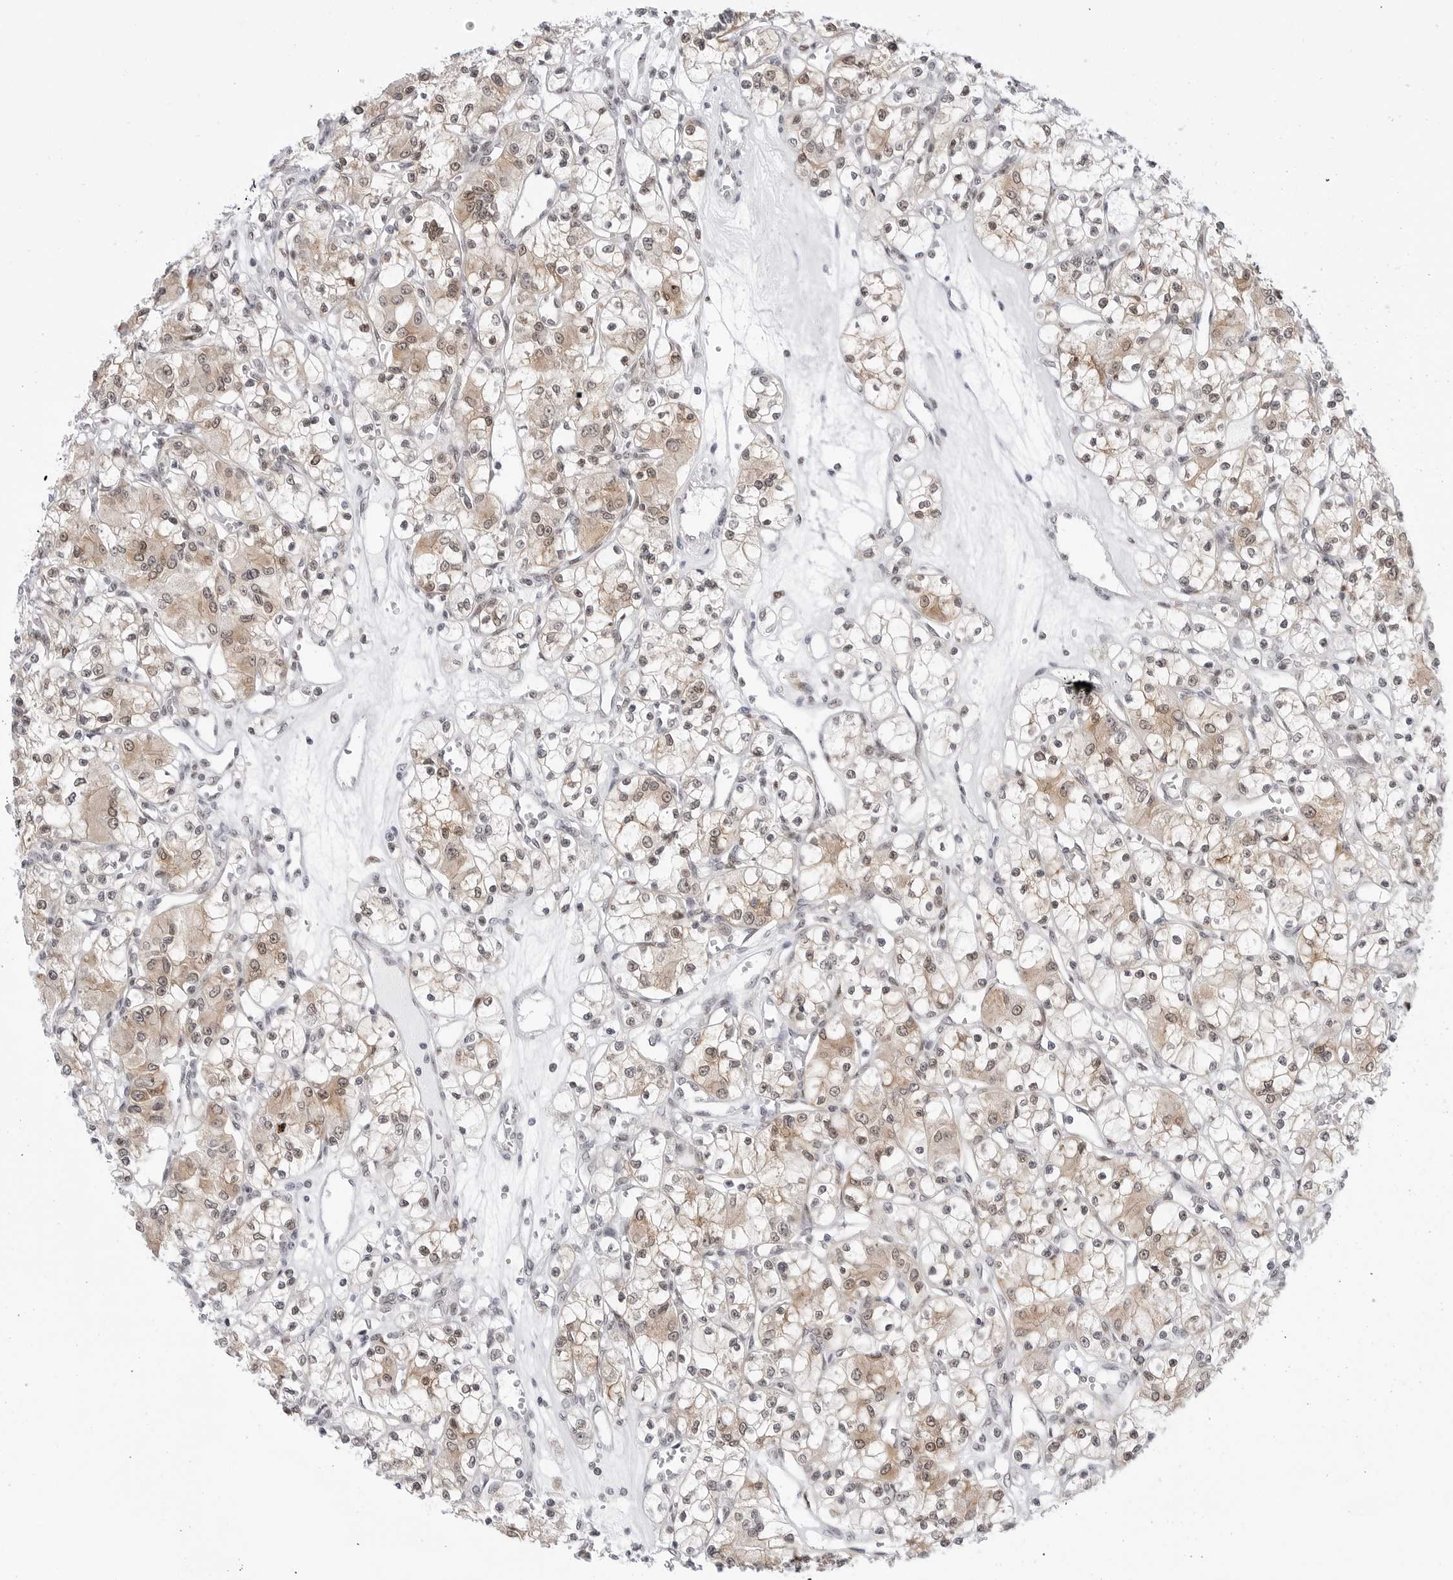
{"staining": {"intensity": "moderate", "quantity": ">75%", "location": "cytoplasmic/membranous,nuclear"}, "tissue": "renal cancer", "cell_type": "Tumor cells", "image_type": "cancer", "snomed": [{"axis": "morphology", "description": "Adenocarcinoma, NOS"}, {"axis": "topography", "description": "Kidney"}], "caption": "Protein analysis of adenocarcinoma (renal) tissue demonstrates moderate cytoplasmic/membranous and nuclear staining in about >75% of tumor cells.", "gene": "C1orf162", "patient": {"sex": "female", "age": 59}}